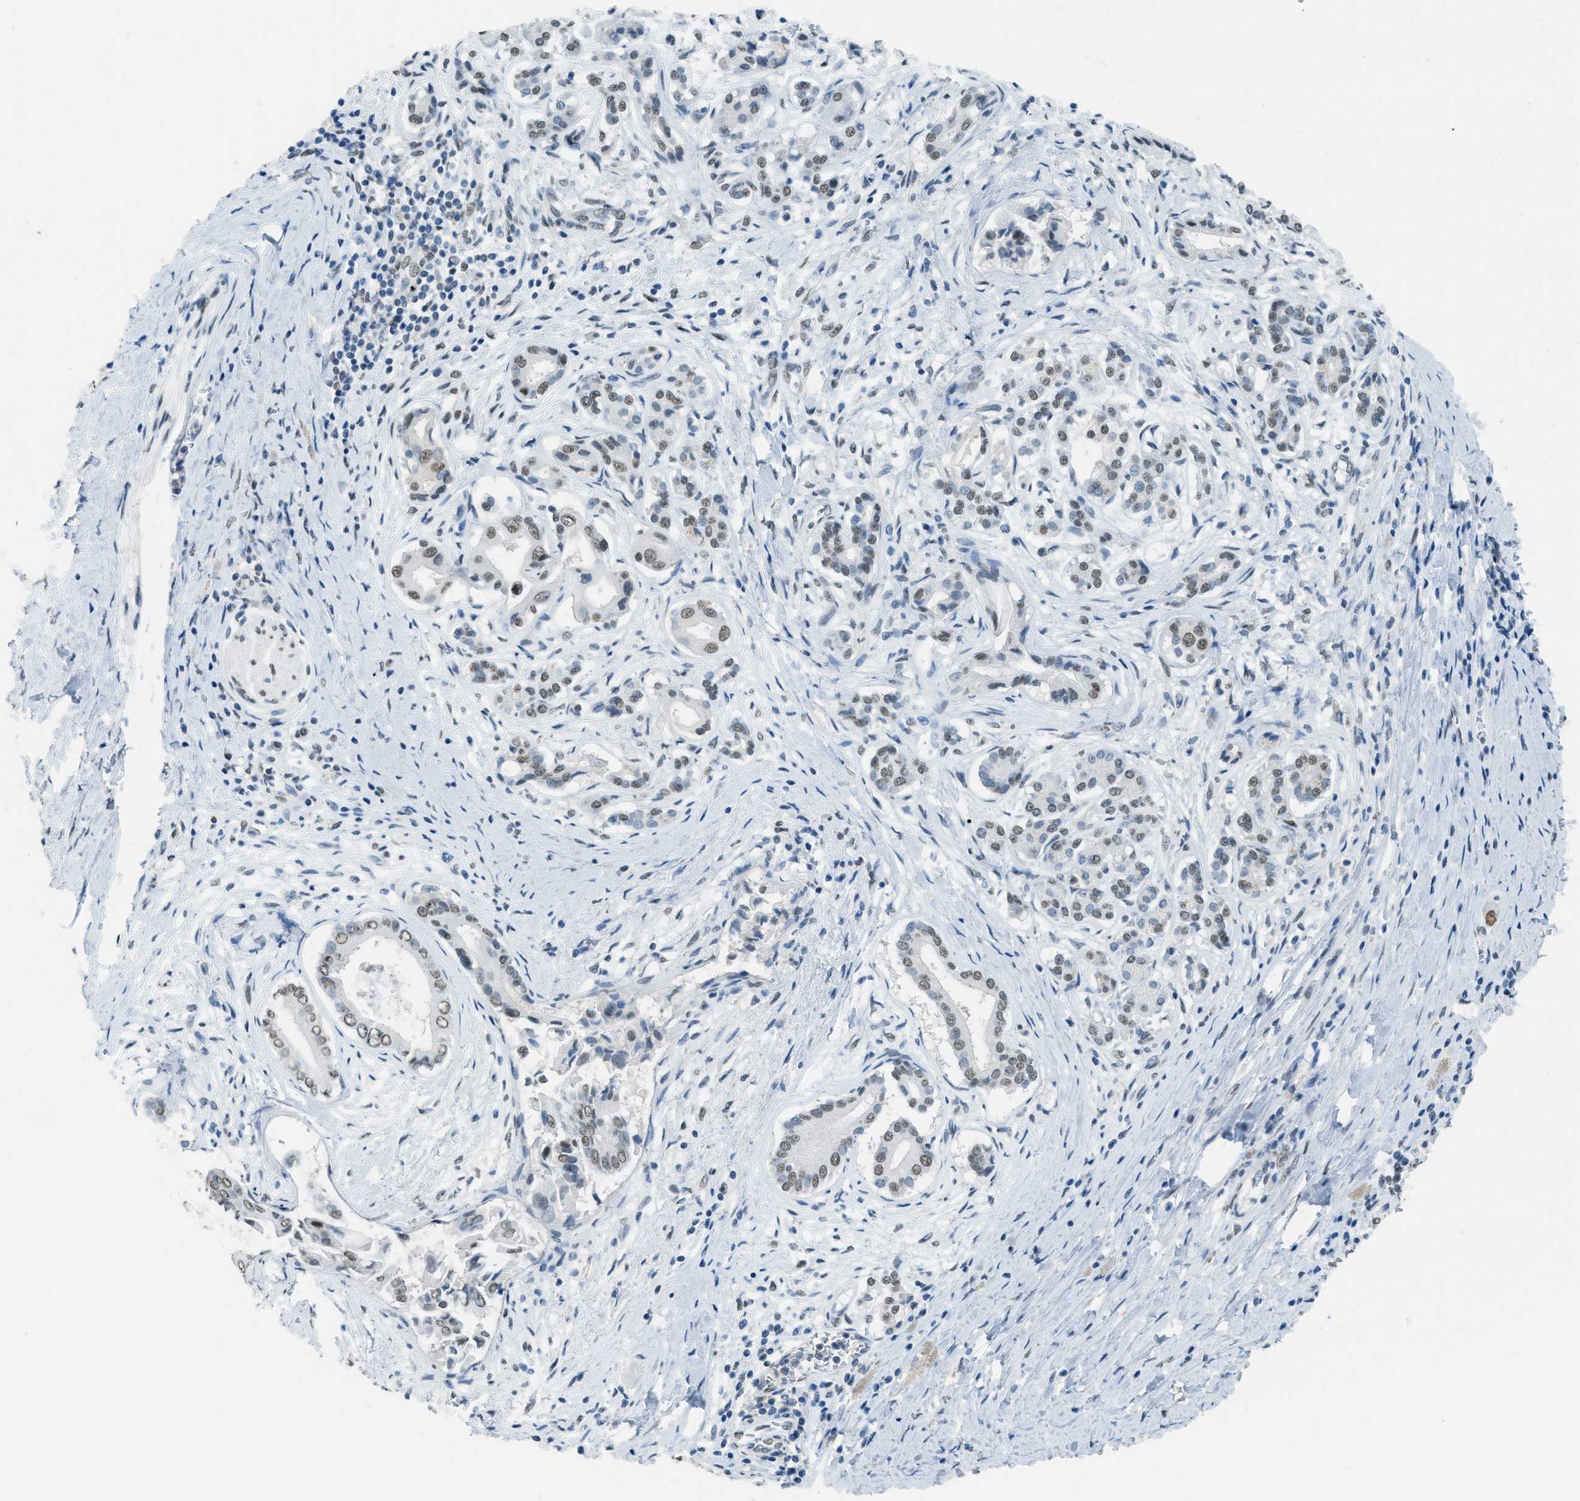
{"staining": {"intensity": "moderate", "quantity": ">75%", "location": "nuclear"}, "tissue": "pancreatic cancer", "cell_type": "Tumor cells", "image_type": "cancer", "snomed": [{"axis": "morphology", "description": "Adenocarcinoma, NOS"}, {"axis": "topography", "description": "Pancreas"}], "caption": "High-magnification brightfield microscopy of adenocarcinoma (pancreatic) stained with DAB (3,3'-diaminobenzidine) (brown) and counterstained with hematoxylin (blue). tumor cells exhibit moderate nuclear positivity is appreciated in approximately>75% of cells.", "gene": "TTC13", "patient": {"sex": "male", "age": 55}}